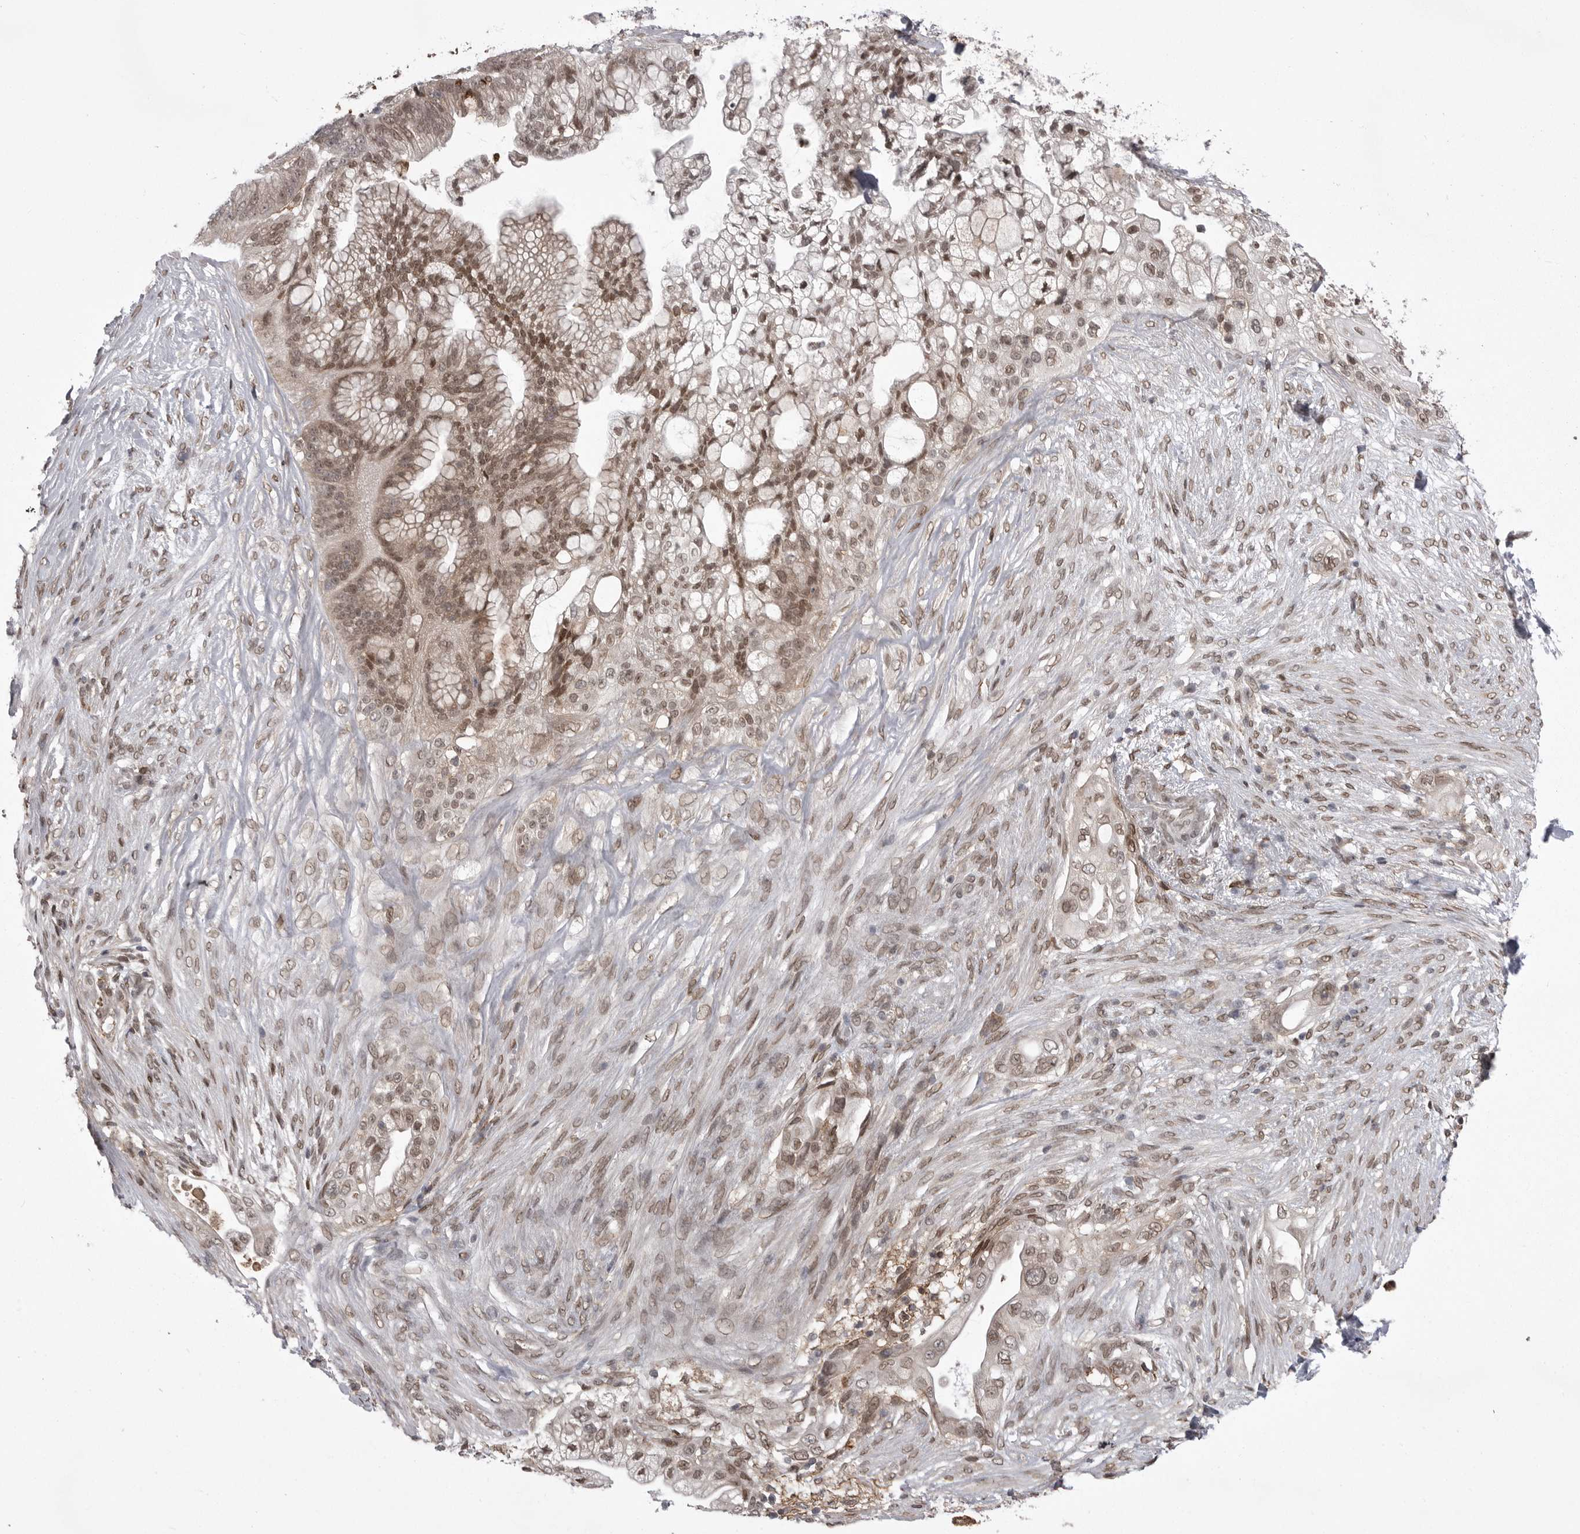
{"staining": {"intensity": "moderate", "quantity": ">75%", "location": "cytoplasmic/membranous,nuclear"}, "tissue": "pancreatic cancer", "cell_type": "Tumor cells", "image_type": "cancer", "snomed": [{"axis": "morphology", "description": "Adenocarcinoma, NOS"}, {"axis": "topography", "description": "Pancreas"}], "caption": "Immunohistochemical staining of human pancreatic cancer (adenocarcinoma) demonstrates medium levels of moderate cytoplasmic/membranous and nuclear positivity in approximately >75% of tumor cells. Nuclei are stained in blue.", "gene": "ABL1", "patient": {"sex": "male", "age": 53}}